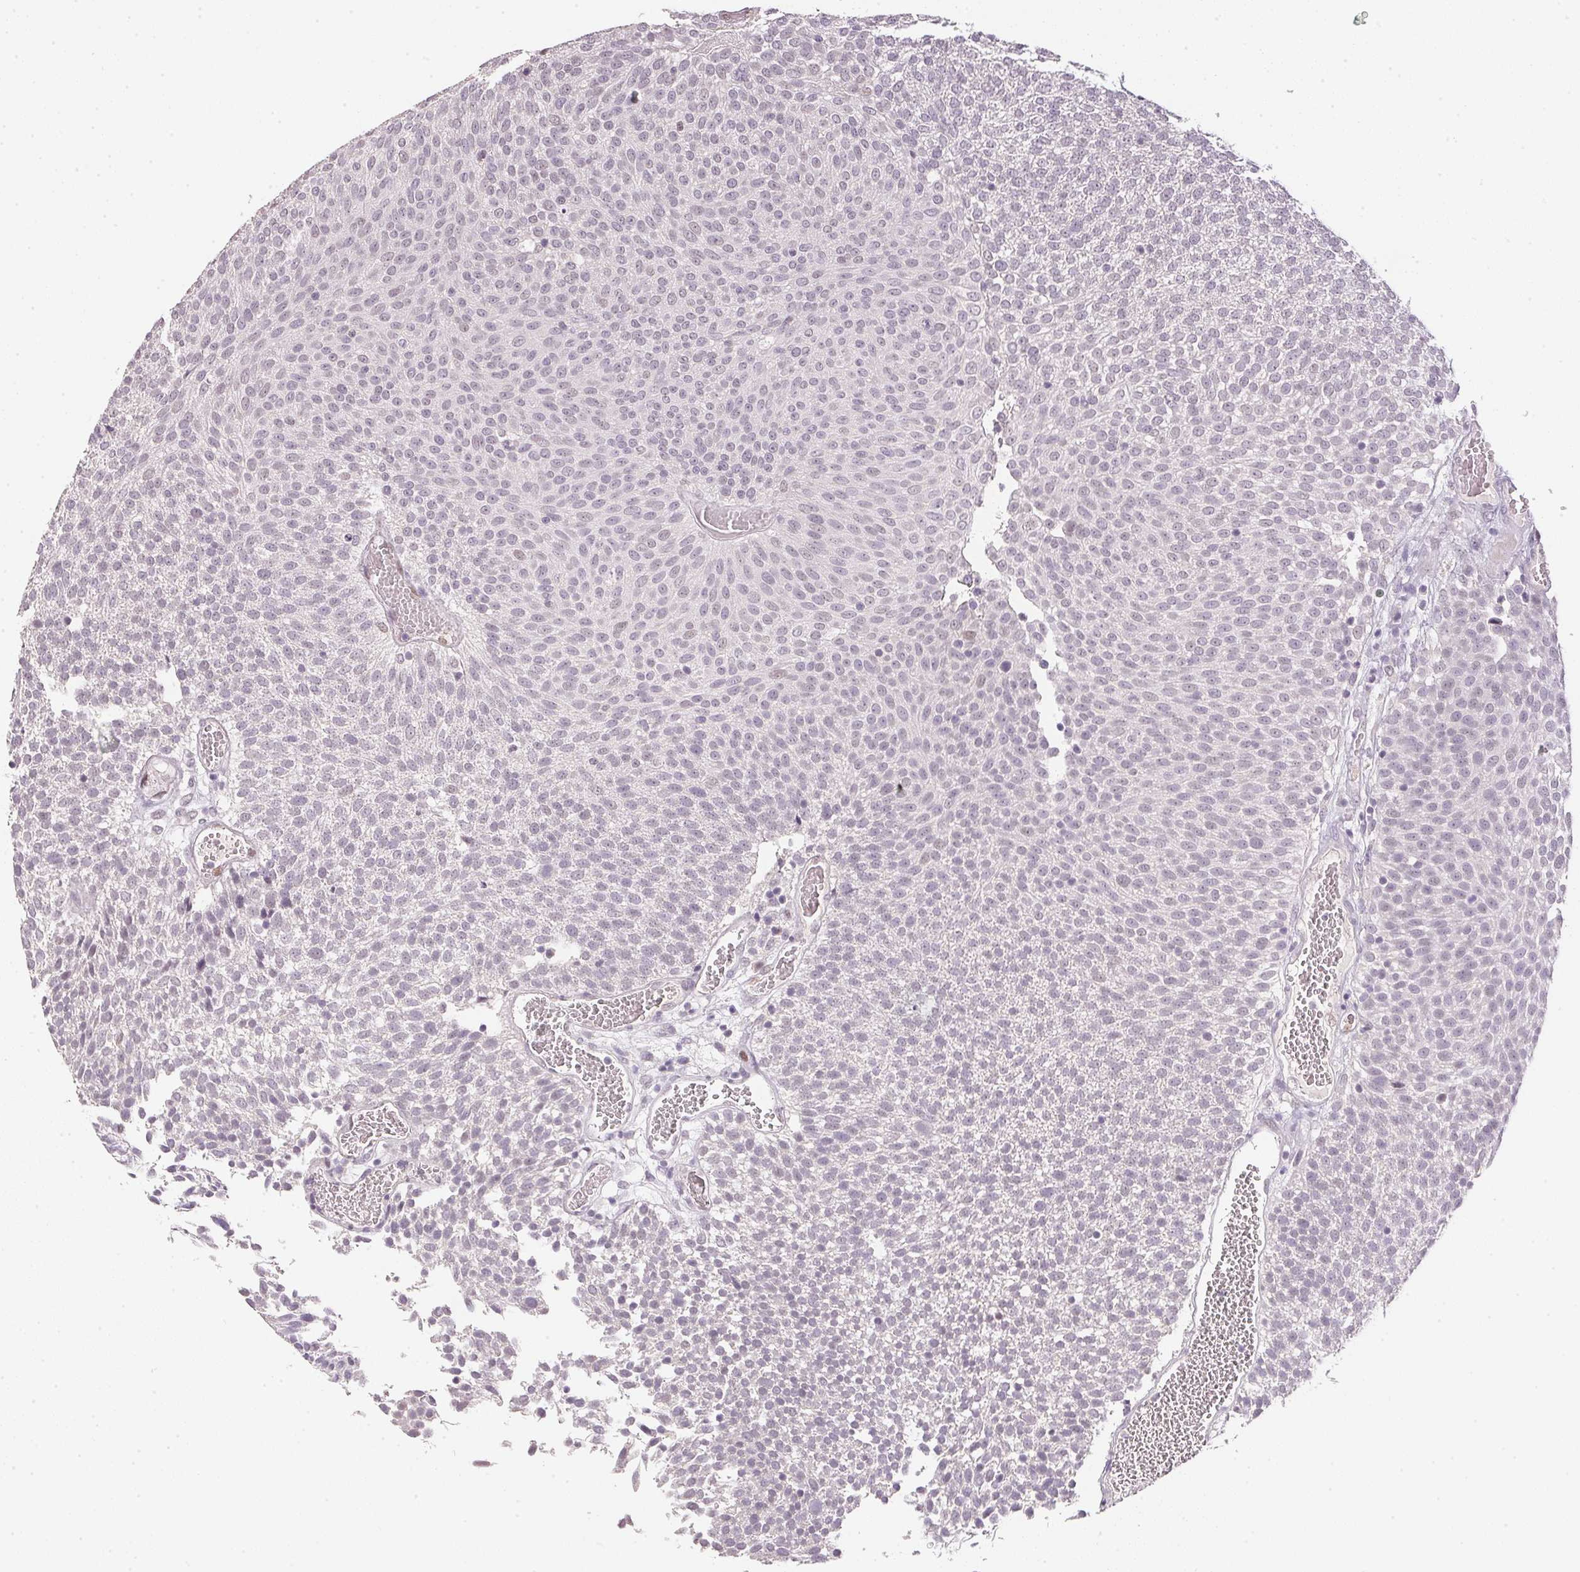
{"staining": {"intensity": "negative", "quantity": "none", "location": "none"}, "tissue": "urothelial cancer", "cell_type": "Tumor cells", "image_type": "cancer", "snomed": [{"axis": "morphology", "description": "Urothelial carcinoma, Low grade"}, {"axis": "topography", "description": "Urinary bladder"}], "caption": "Immunohistochemistry (IHC) photomicrograph of human urothelial cancer stained for a protein (brown), which demonstrates no positivity in tumor cells.", "gene": "POLR3G", "patient": {"sex": "female", "age": 79}}